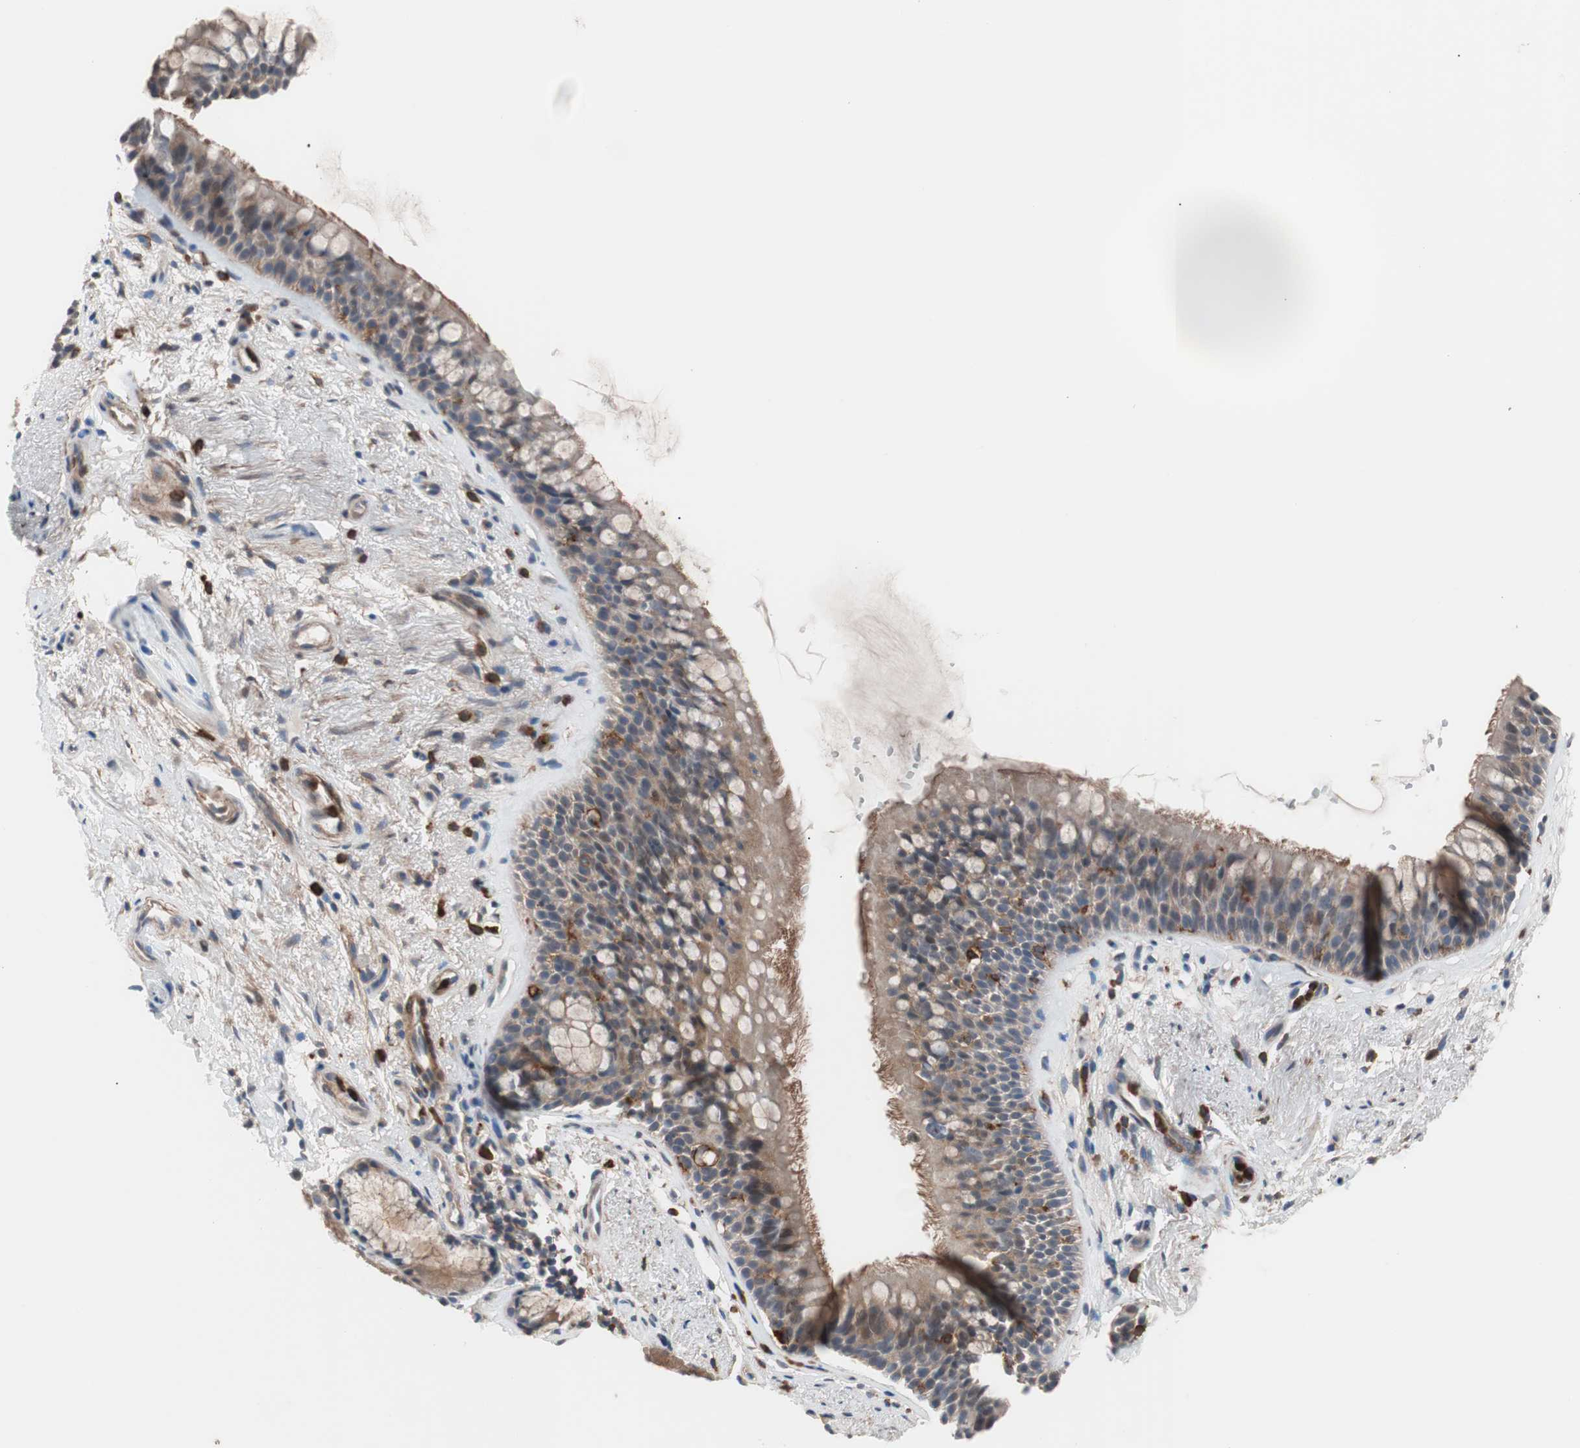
{"staining": {"intensity": "moderate", "quantity": ">75%", "location": "cytoplasmic/membranous"}, "tissue": "bronchus", "cell_type": "Respiratory epithelial cells", "image_type": "normal", "snomed": [{"axis": "morphology", "description": "Normal tissue, NOS"}, {"axis": "topography", "description": "Bronchus"}], "caption": "Protein staining of benign bronchus demonstrates moderate cytoplasmic/membranous positivity in approximately >75% of respiratory epithelial cells. (Stains: DAB (3,3'-diaminobenzidine) in brown, nuclei in blue, Microscopy: brightfield microscopy at high magnification).", "gene": "LITAF", "patient": {"sex": "female", "age": 54}}